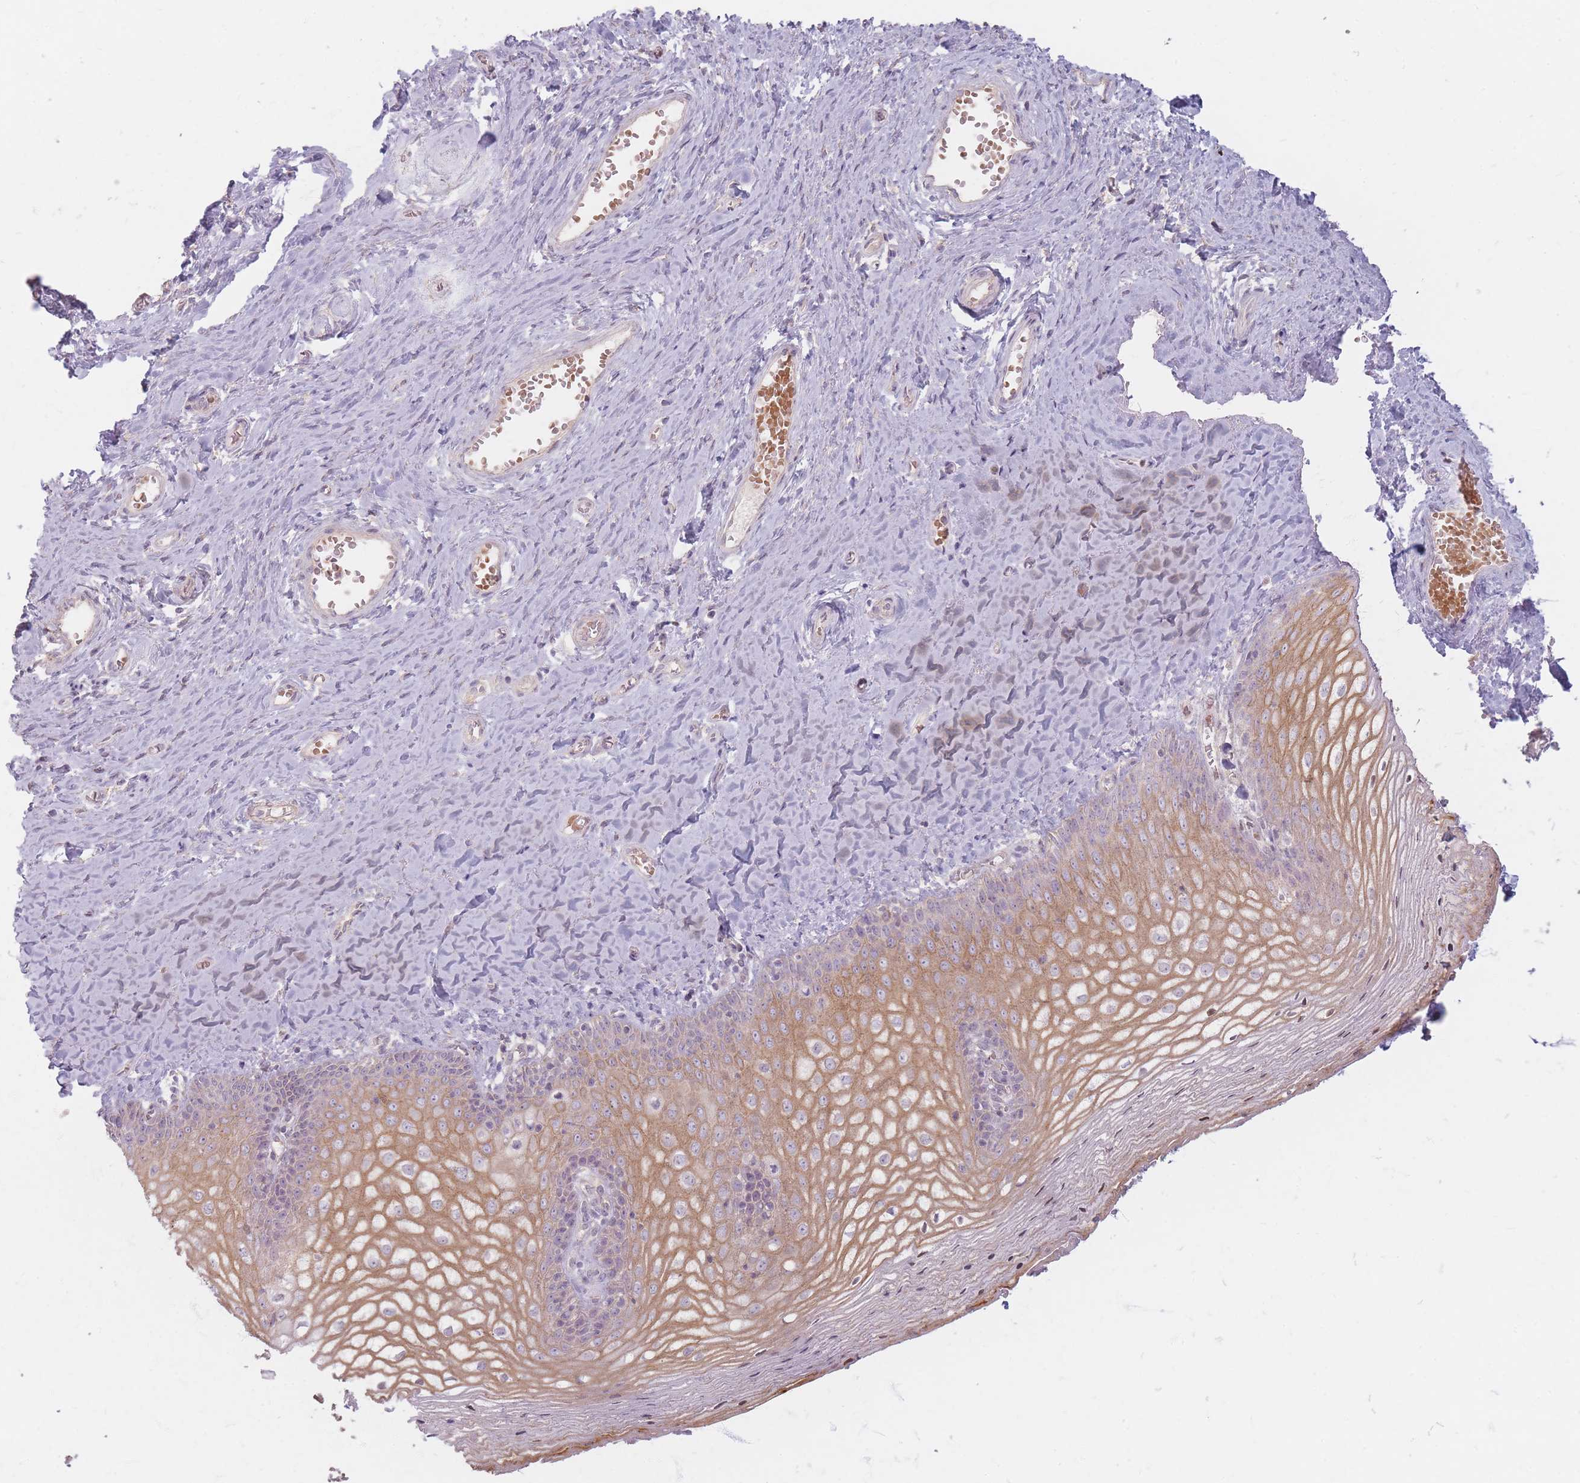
{"staining": {"intensity": "moderate", "quantity": "<25%", "location": "cytoplasmic/membranous"}, "tissue": "vagina", "cell_type": "Squamous epithelial cells", "image_type": "normal", "snomed": [{"axis": "morphology", "description": "Normal tissue, NOS"}, {"axis": "topography", "description": "Vagina"}], "caption": "Immunohistochemical staining of benign human vagina exhibits moderate cytoplasmic/membranous protein expression in about <25% of squamous epithelial cells.", "gene": "CHCHD7", "patient": {"sex": "female", "age": 65}}